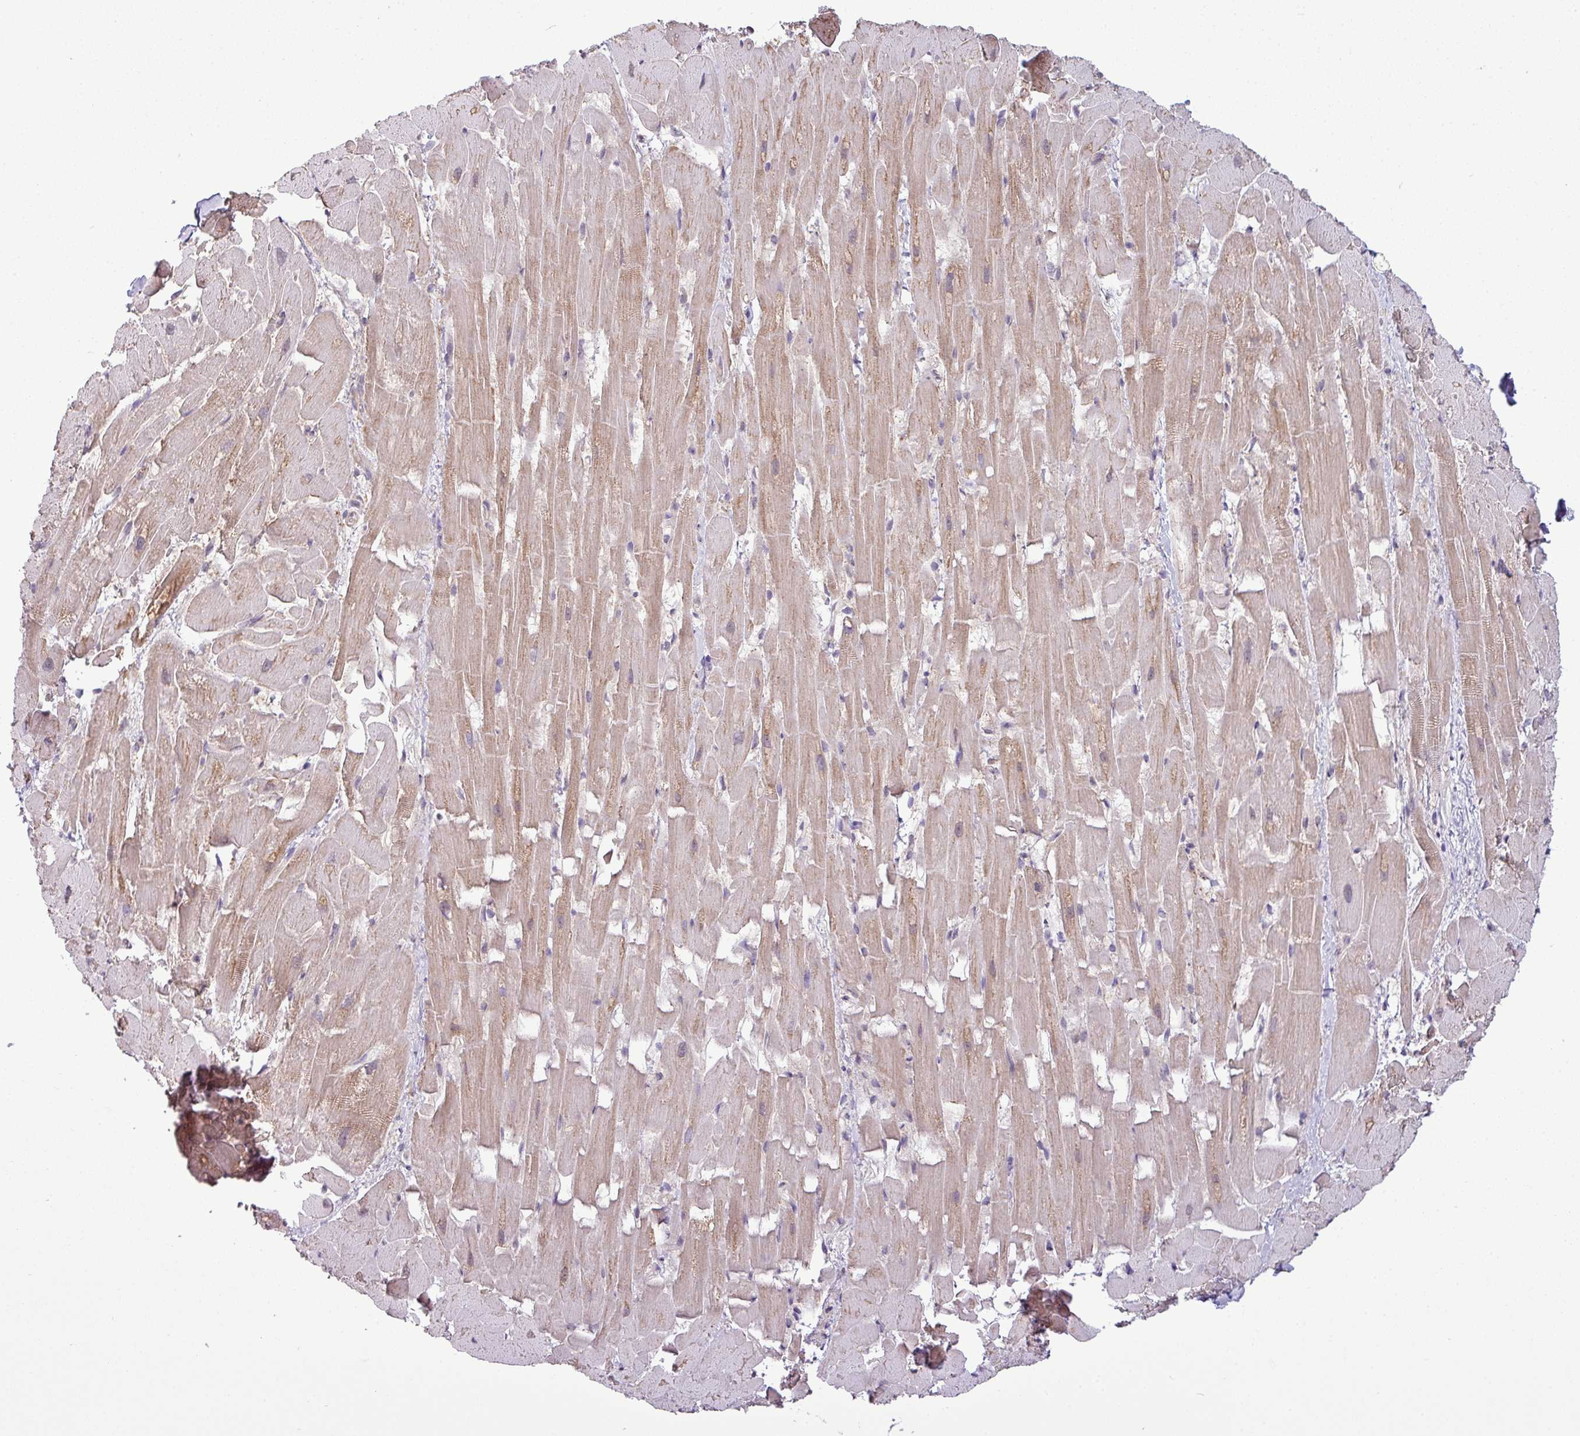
{"staining": {"intensity": "moderate", "quantity": "25%-75%", "location": "cytoplasmic/membranous"}, "tissue": "heart muscle", "cell_type": "Cardiomyocytes", "image_type": "normal", "snomed": [{"axis": "morphology", "description": "Normal tissue, NOS"}, {"axis": "topography", "description": "Heart"}], "caption": "Immunohistochemistry (IHC) histopathology image of unremarkable heart muscle: heart muscle stained using immunohistochemistry shows medium levels of moderate protein expression localized specifically in the cytoplasmic/membranous of cardiomyocytes, appearing as a cytoplasmic/membranous brown color.", "gene": "ZNF217", "patient": {"sex": "male", "age": 37}}